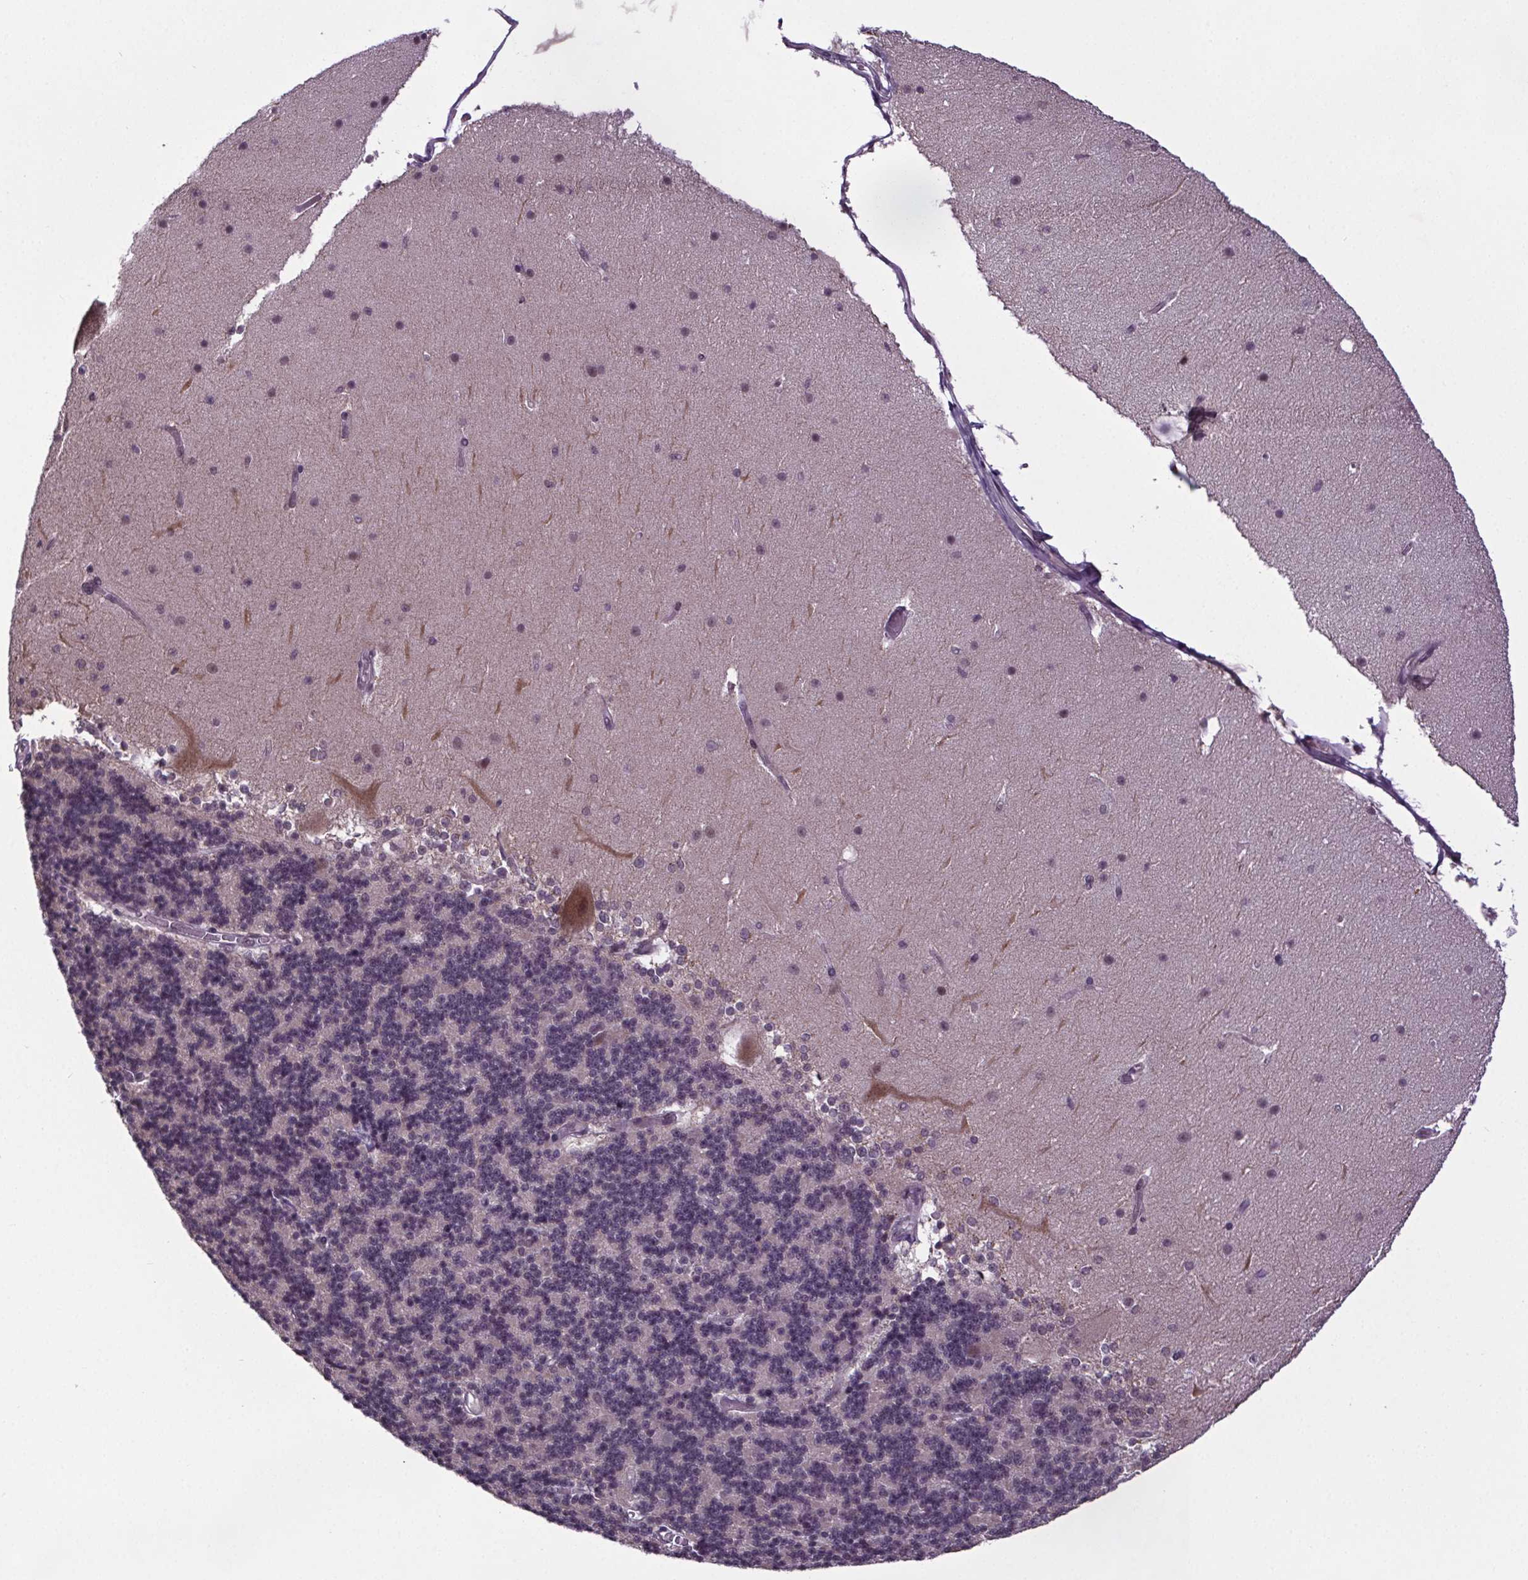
{"staining": {"intensity": "negative", "quantity": "none", "location": "none"}, "tissue": "cerebellum", "cell_type": "Cells in granular layer", "image_type": "normal", "snomed": [{"axis": "morphology", "description": "Normal tissue, NOS"}, {"axis": "topography", "description": "Cerebellum"}], "caption": "Cells in granular layer show no significant protein staining in unremarkable cerebellum. The staining was performed using DAB (3,3'-diaminobenzidine) to visualize the protein expression in brown, while the nuclei were stained in blue with hematoxylin (Magnification: 20x).", "gene": "ATMIN", "patient": {"sex": "female", "age": 19}}